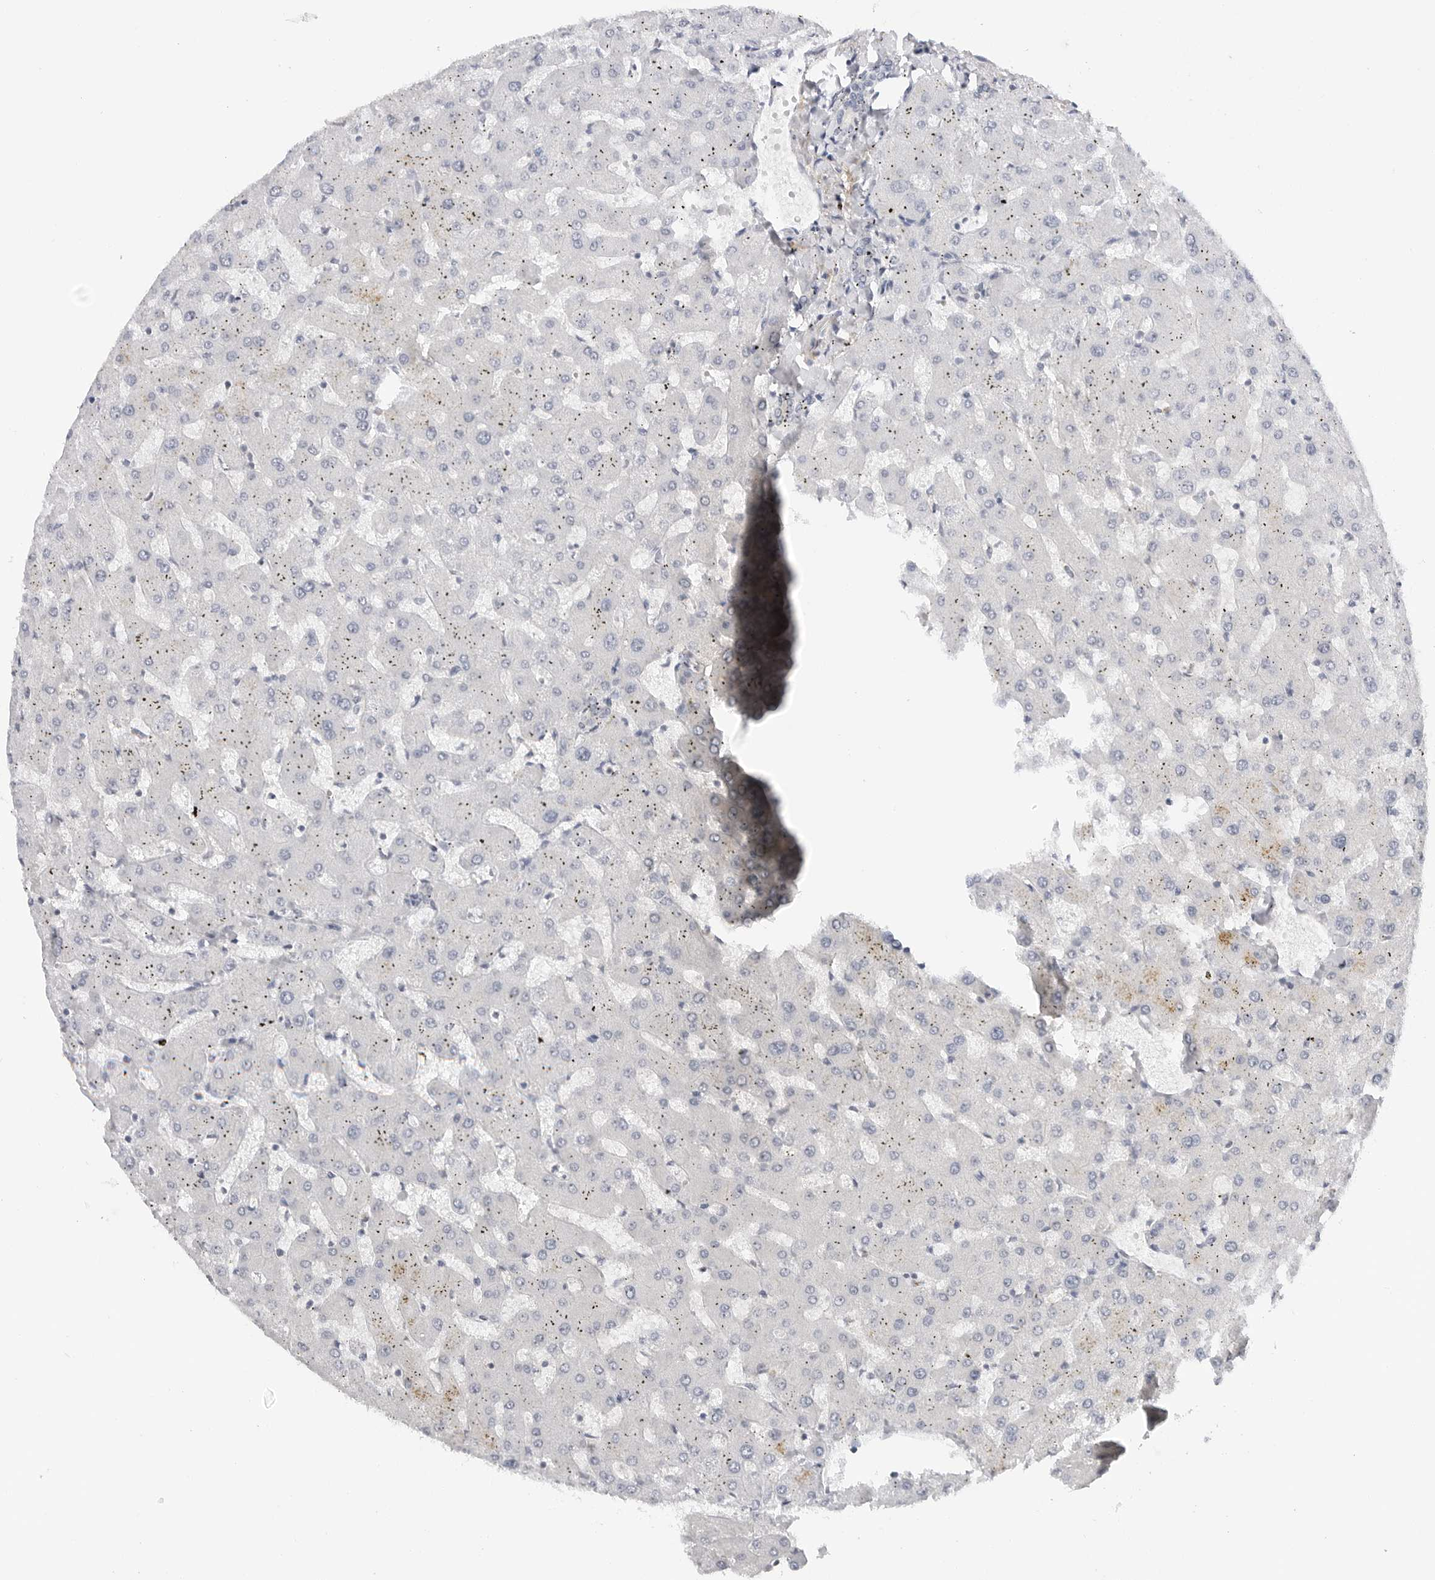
{"staining": {"intensity": "negative", "quantity": "none", "location": "none"}, "tissue": "liver", "cell_type": "Cholangiocytes", "image_type": "normal", "snomed": [{"axis": "morphology", "description": "Normal tissue, NOS"}, {"axis": "topography", "description": "Liver"}], "caption": "Immunohistochemistry (IHC) micrograph of unremarkable liver: human liver stained with DAB (3,3'-diaminobenzidine) shows no significant protein expression in cholangiocytes.", "gene": "MAP2K5", "patient": {"sex": "female", "age": 63}}